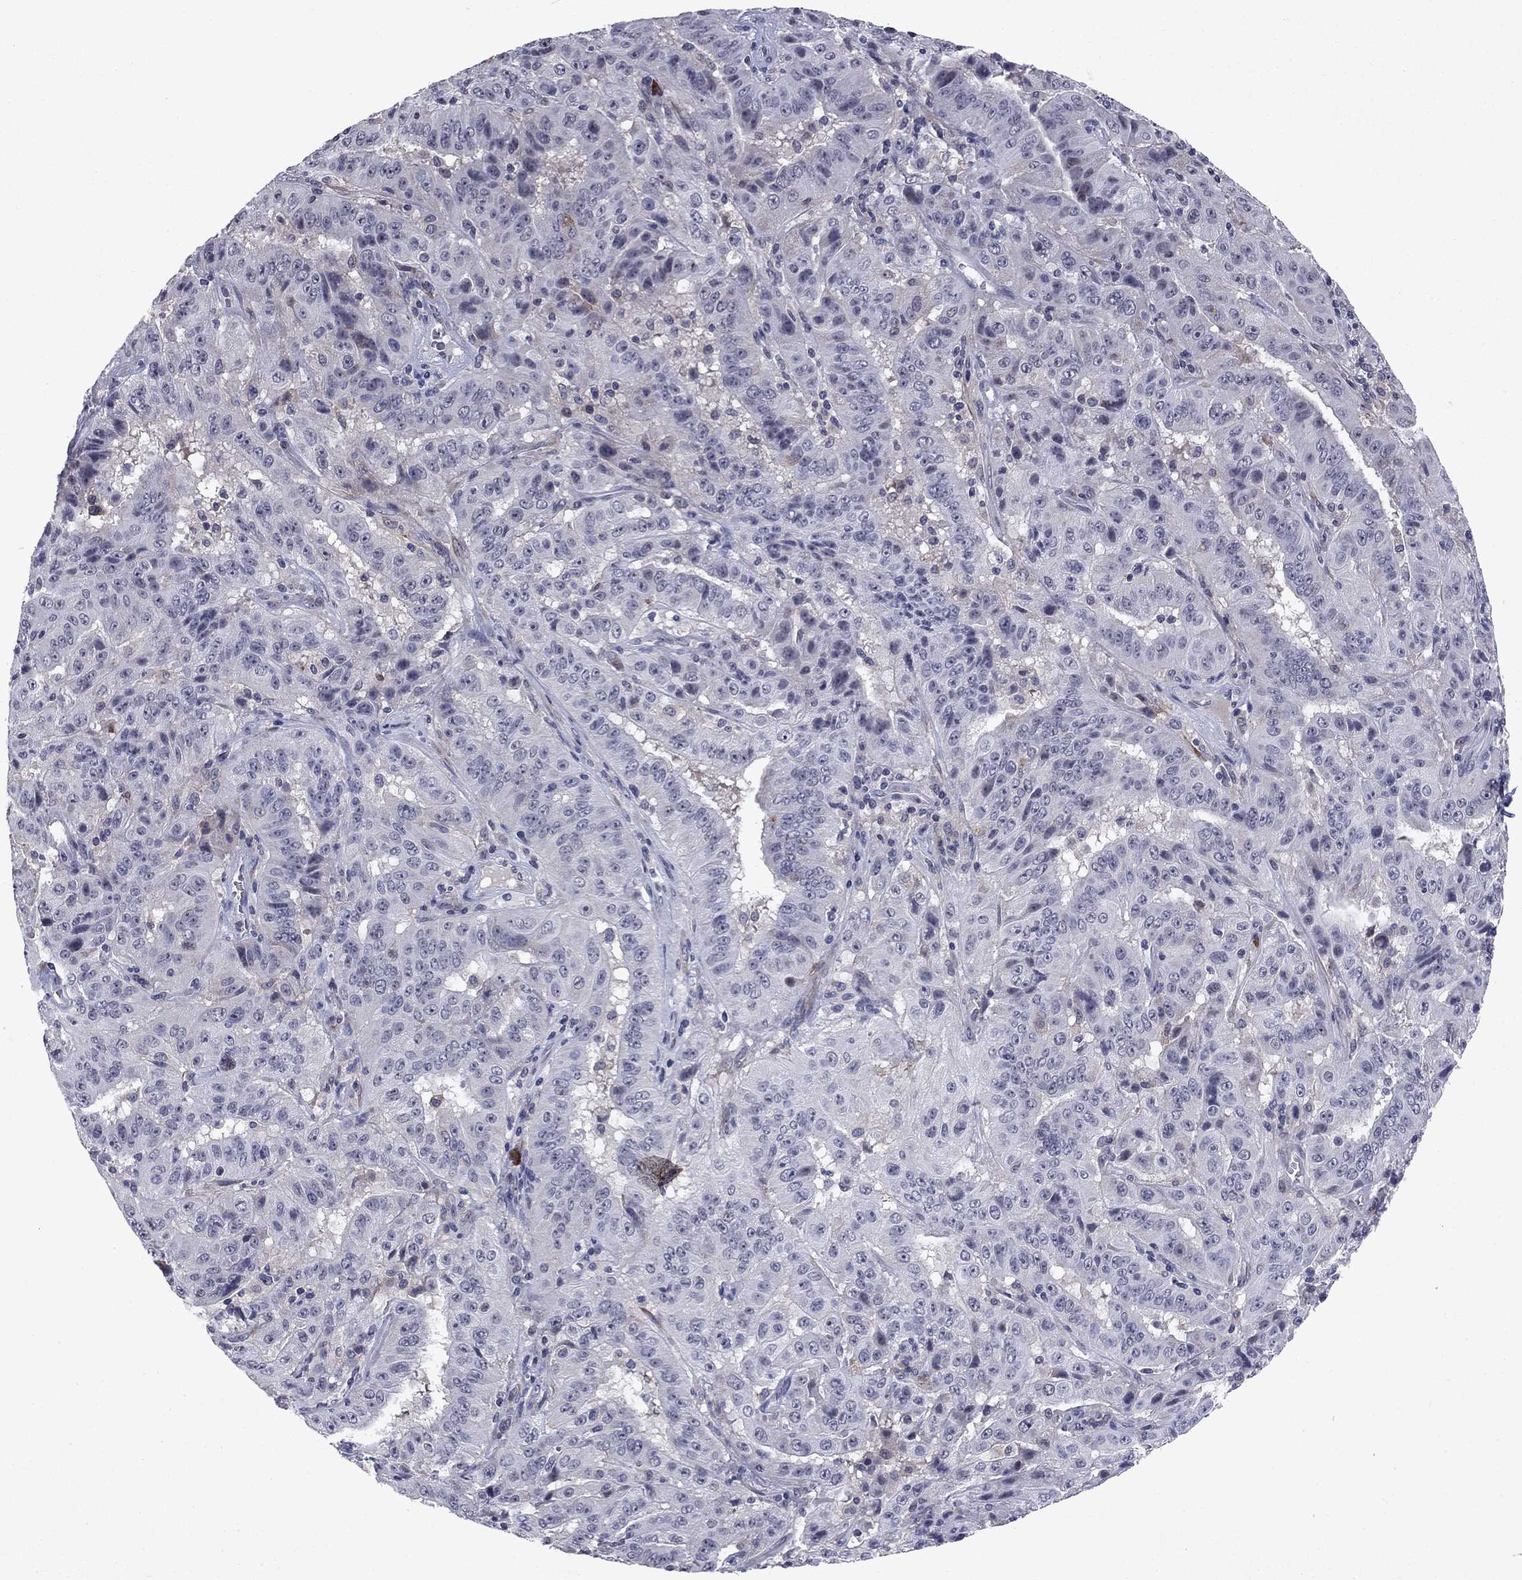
{"staining": {"intensity": "negative", "quantity": "none", "location": "none"}, "tissue": "pancreatic cancer", "cell_type": "Tumor cells", "image_type": "cancer", "snomed": [{"axis": "morphology", "description": "Adenocarcinoma, NOS"}, {"axis": "topography", "description": "Pancreas"}], "caption": "Pancreatic cancer (adenocarcinoma) was stained to show a protein in brown. There is no significant staining in tumor cells.", "gene": "ECM1", "patient": {"sex": "male", "age": 63}}